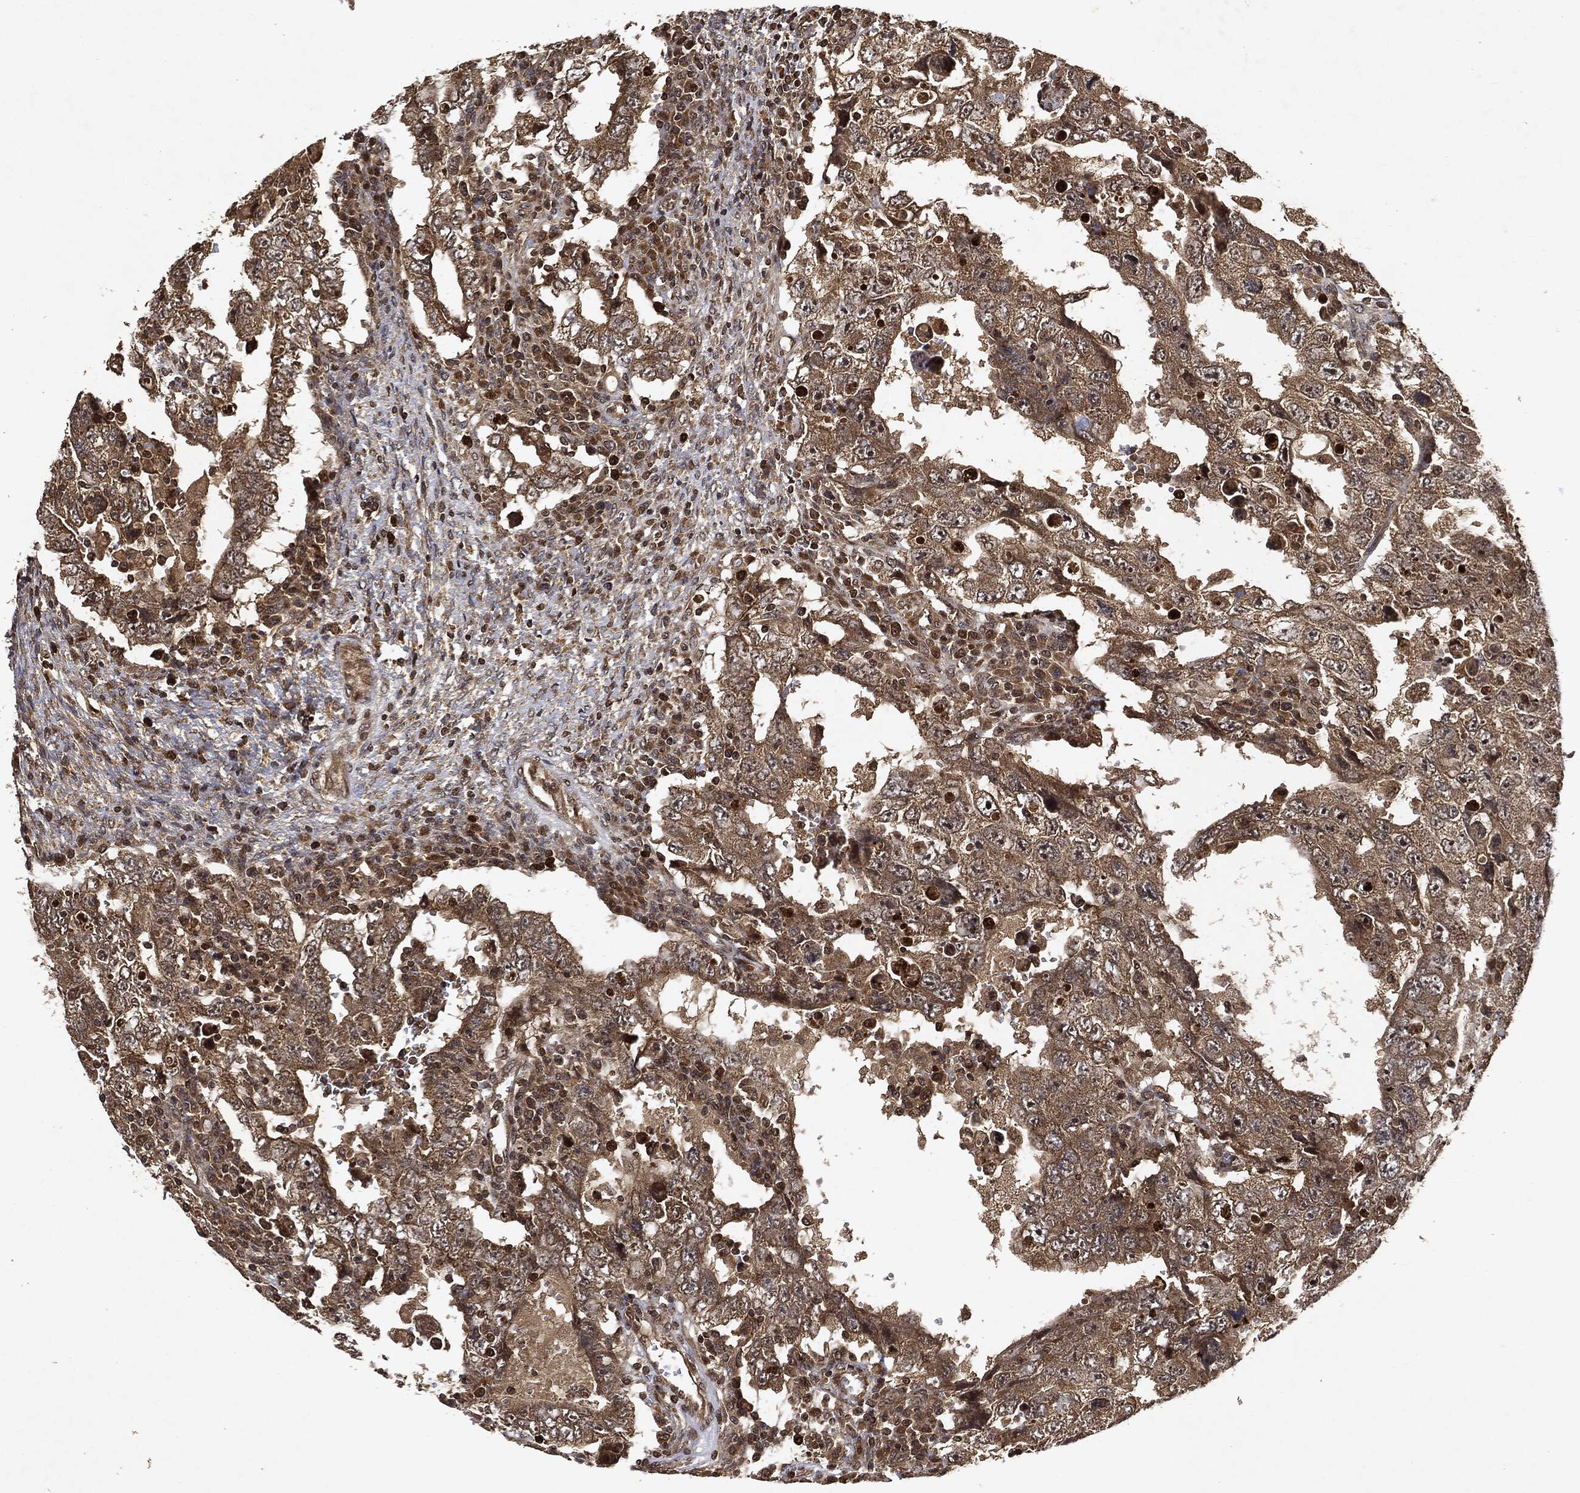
{"staining": {"intensity": "moderate", "quantity": ">75%", "location": "cytoplasmic/membranous"}, "tissue": "testis cancer", "cell_type": "Tumor cells", "image_type": "cancer", "snomed": [{"axis": "morphology", "description": "Carcinoma, Embryonal, NOS"}, {"axis": "topography", "description": "Testis"}], "caption": "Immunohistochemical staining of embryonal carcinoma (testis) shows moderate cytoplasmic/membranous protein staining in approximately >75% of tumor cells.", "gene": "ZNF226", "patient": {"sex": "male", "age": 26}}